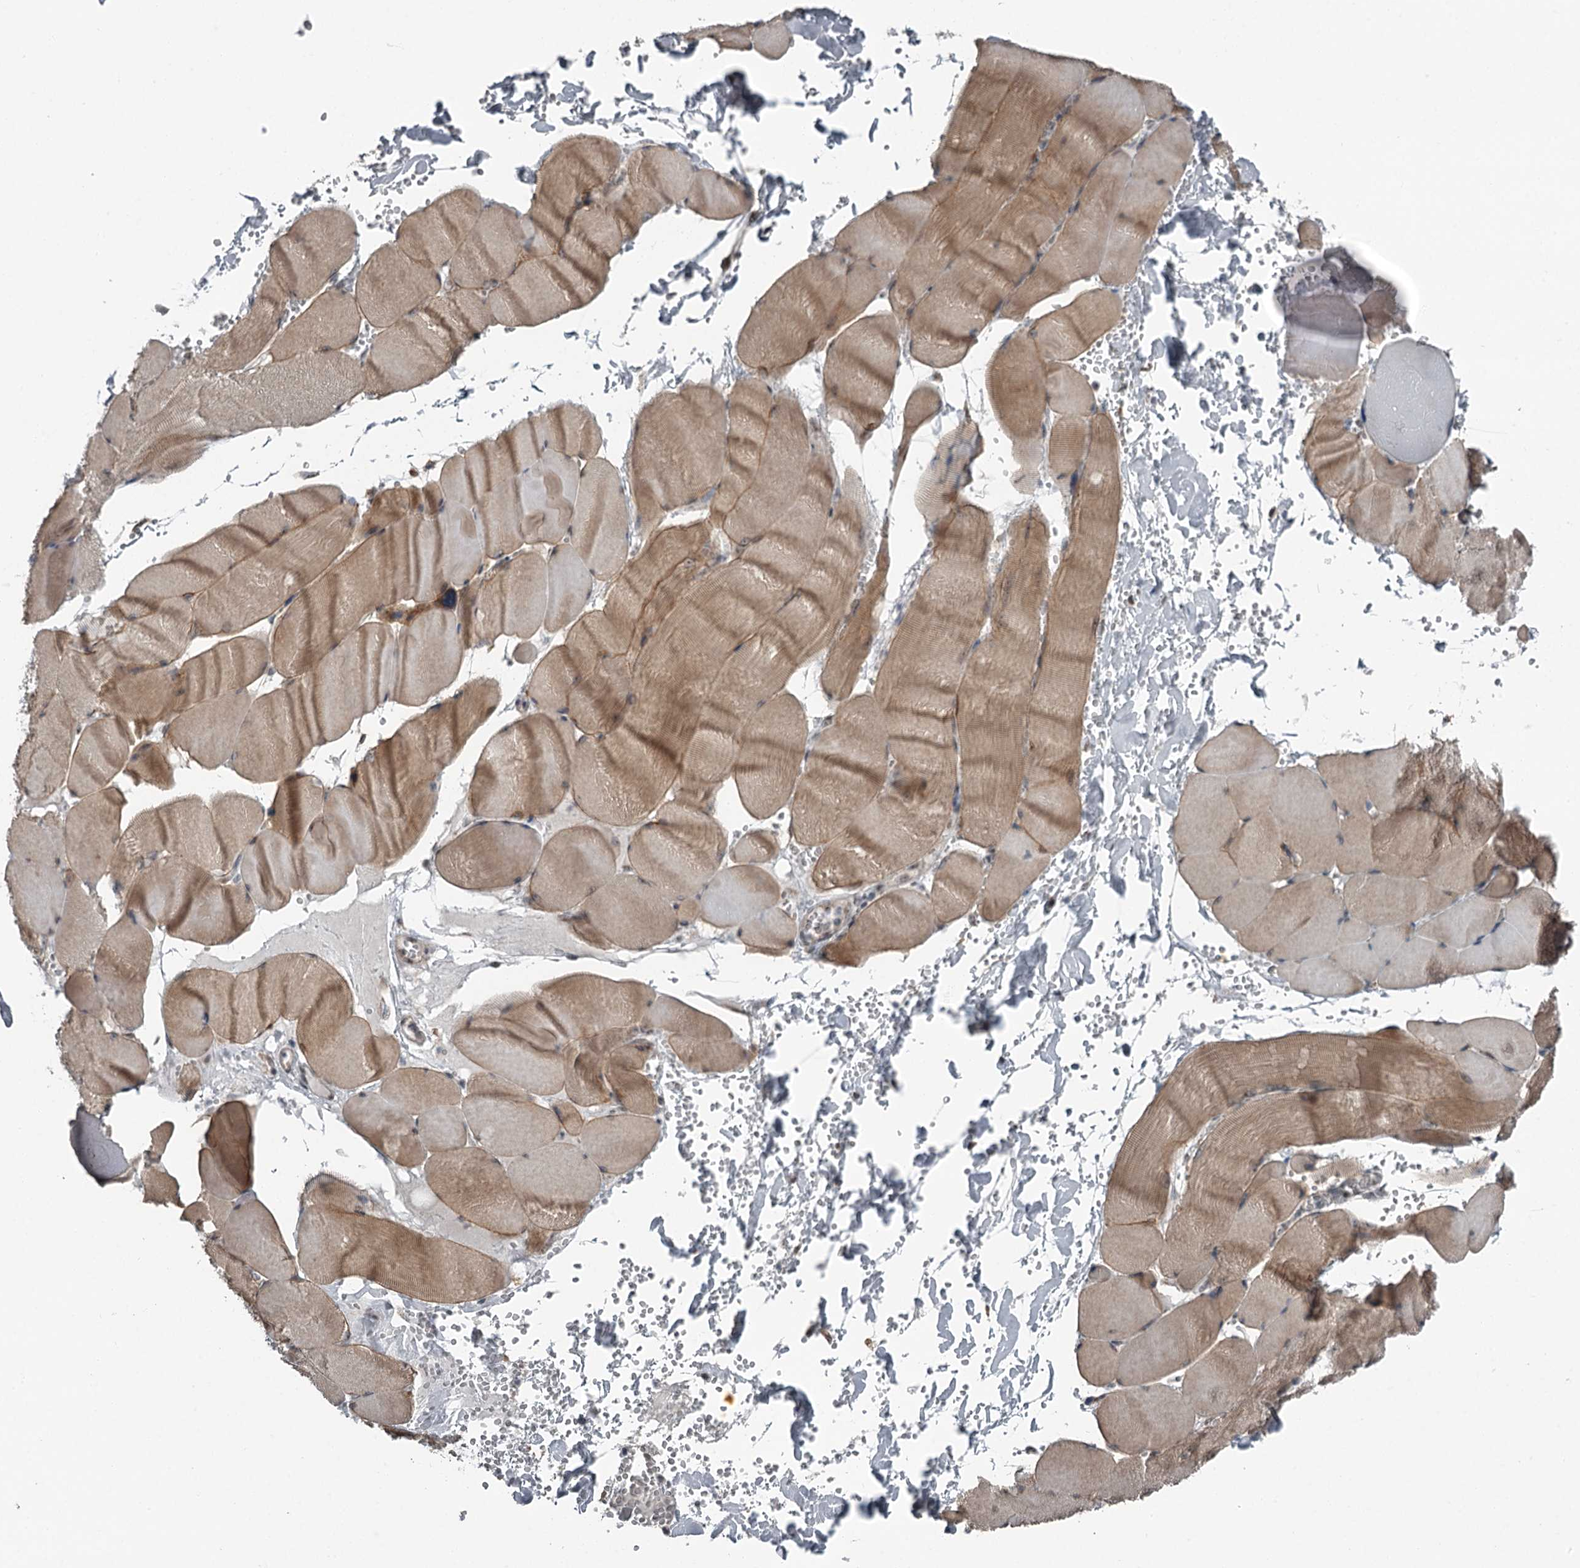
{"staining": {"intensity": "negative", "quantity": "none", "location": "none"}, "tissue": "adipose tissue", "cell_type": "Adipocytes", "image_type": "normal", "snomed": [{"axis": "morphology", "description": "Normal tissue, NOS"}, {"axis": "topography", "description": "Skeletal muscle"}, {"axis": "topography", "description": "Peripheral nerve tissue"}], "caption": "Immunohistochemistry of unremarkable human adipose tissue demonstrates no expression in adipocytes.", "gene": "EXOSC1", "patient": {"sex": "female", "age": 55}}